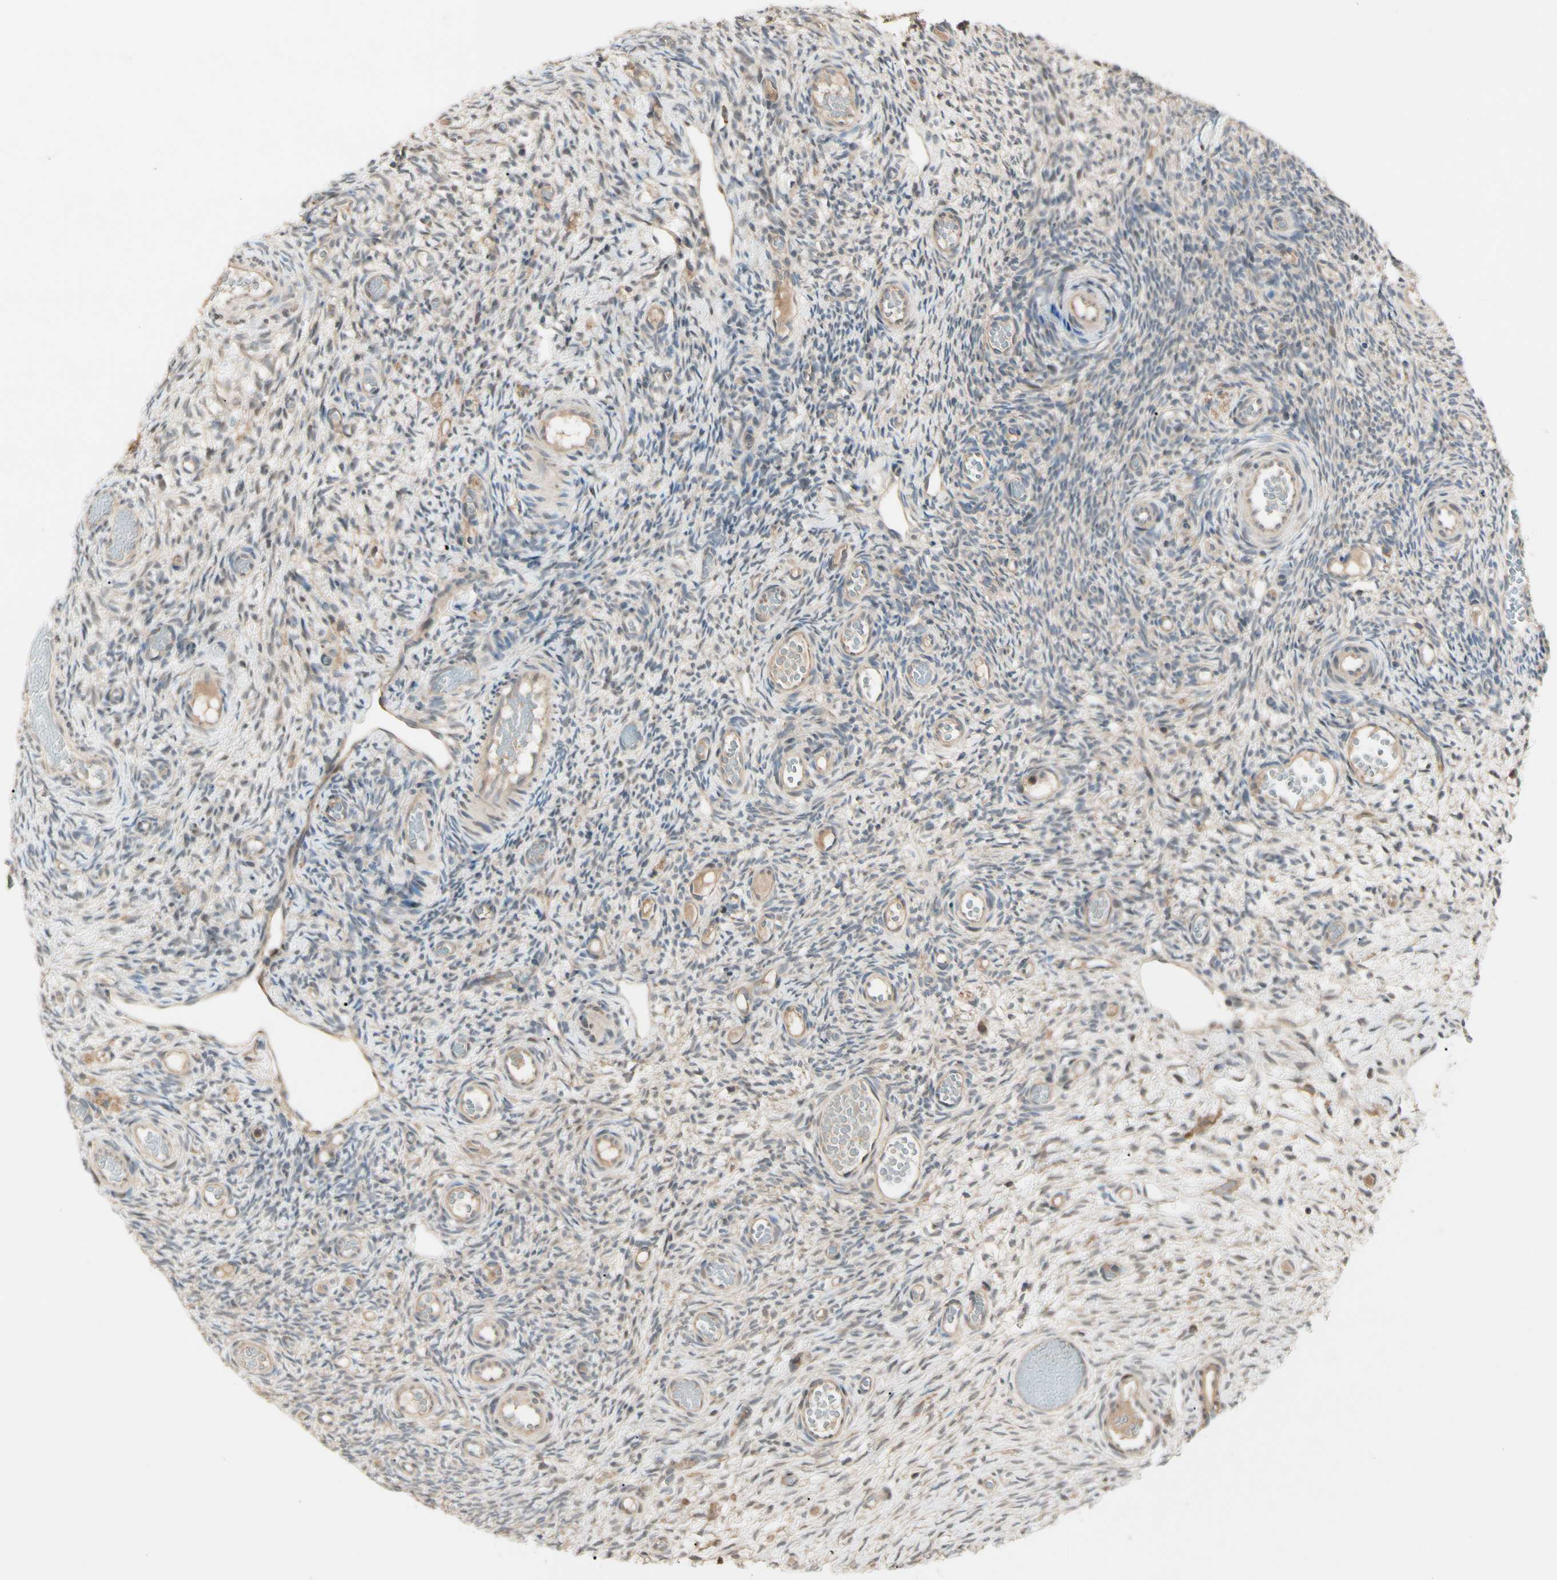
{"staining": {"intensity": "moderate", "quantity": ">75%", "location": "cytoplasmic/membranous"}, "tissue": "ovary", "cell_type": "Follicle cells", "image_type": "normal", "snomed": [{"axis": "morphology", "description": "Normal tissue, NOS"}, {"axis": "topography", "description": "Ovary"}], "caption": "Immunohistochemistry histopathology image of benign ovary stained for a protein (brown), which shows medium levels of moderate cytoplasmic/membranous expression in about >75% of follicle cells.", "gene": "ATG4C", "patient": {"sex": "female", "age": 35}}